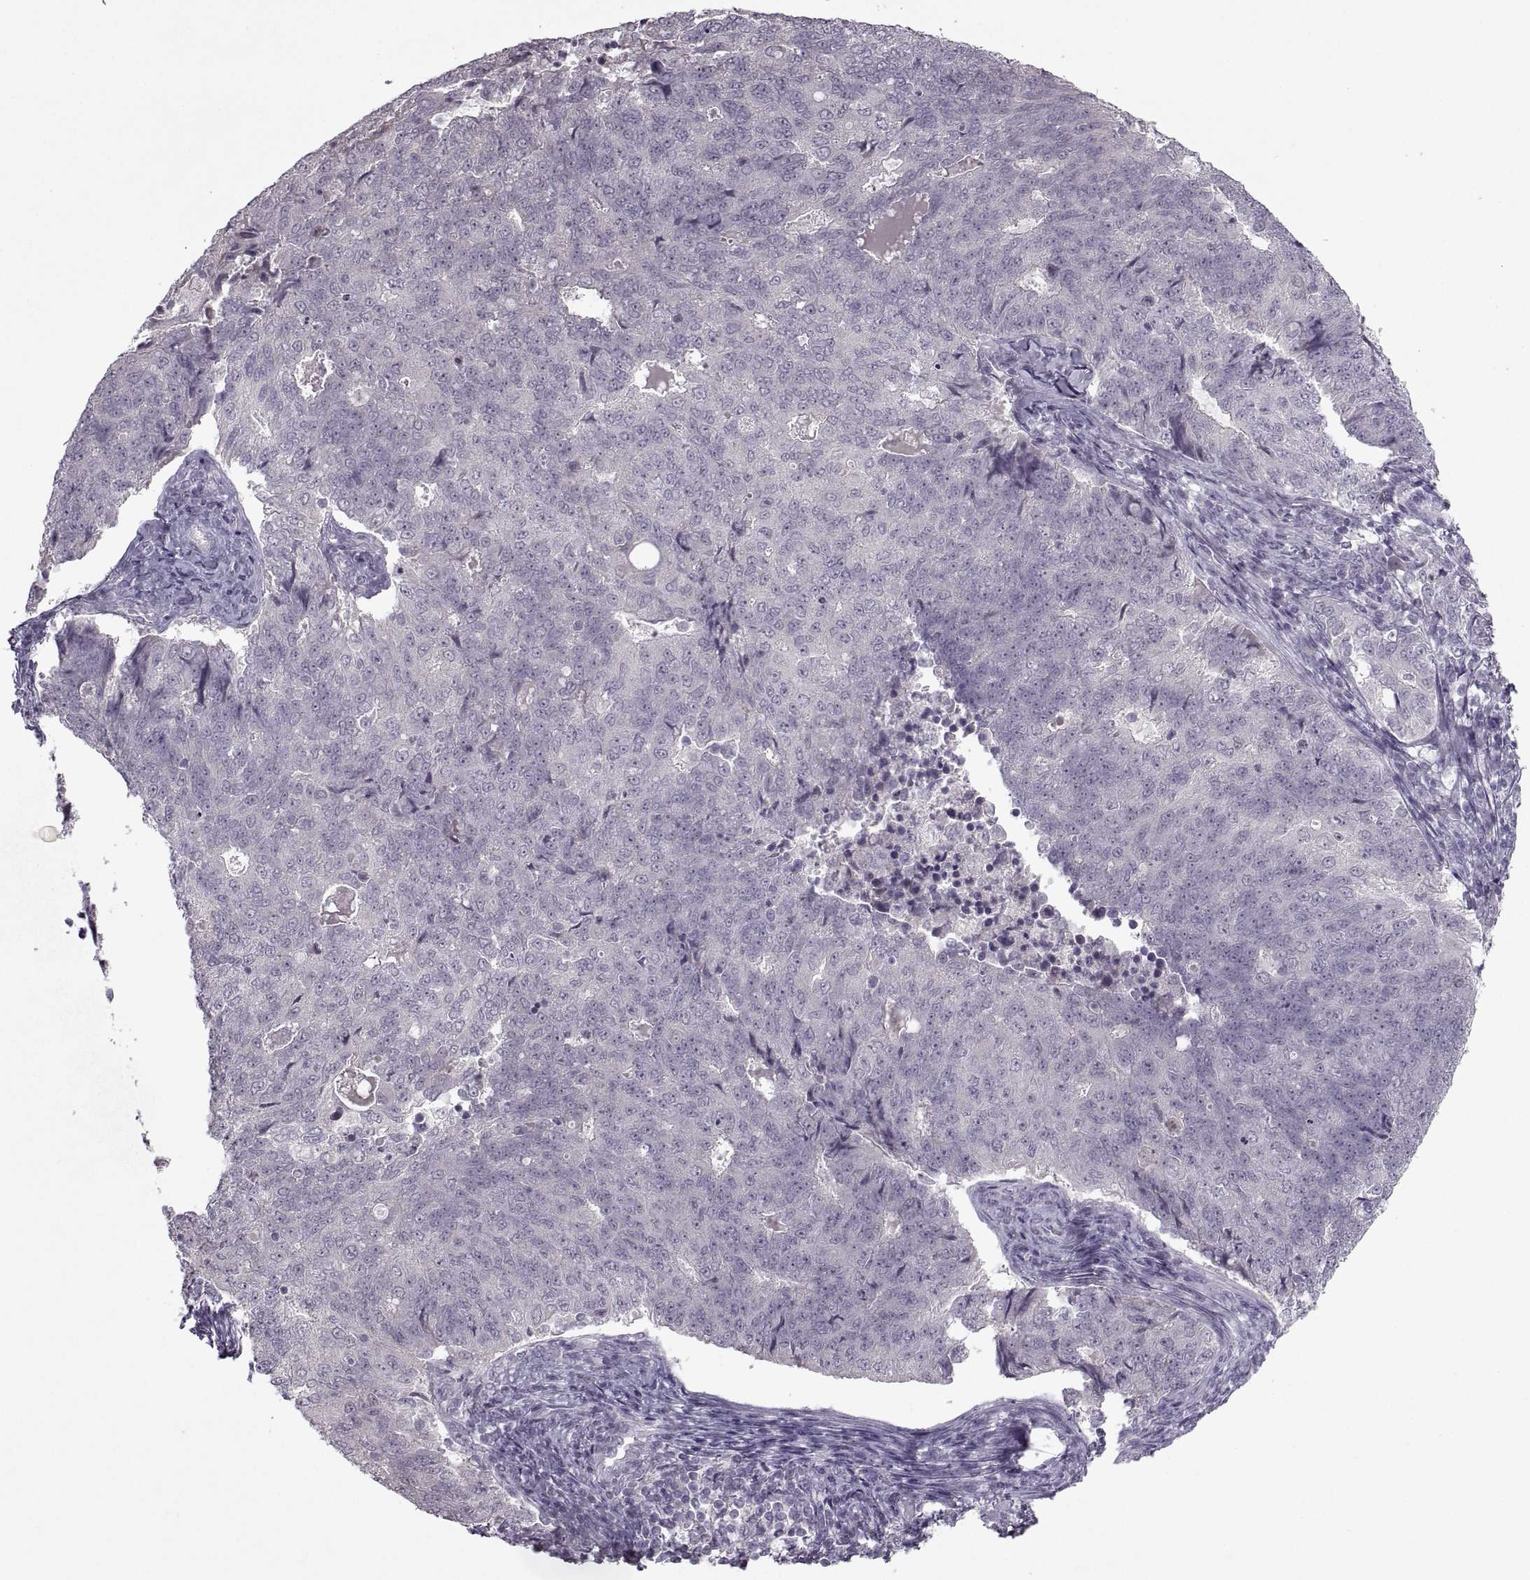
{"staining": {"intensity": "negative", "quantity": "none", "location": "none"}, "tissue": "endometrial cancer", "cell_type": "Tumor cells", "image_type": "cancer", "snomed": [{"axis": "morphology", "description": "Adenocarcinoma, NOS"}, {"axis": "topography", "description": "Endometrium"}], "caption": "Adenocarcinoma (endometrial) stained for a protein using IHC shows no expression tumor cells.", "gene": "MGAT4D", "patient": {"sex": "female", "age": 43}}